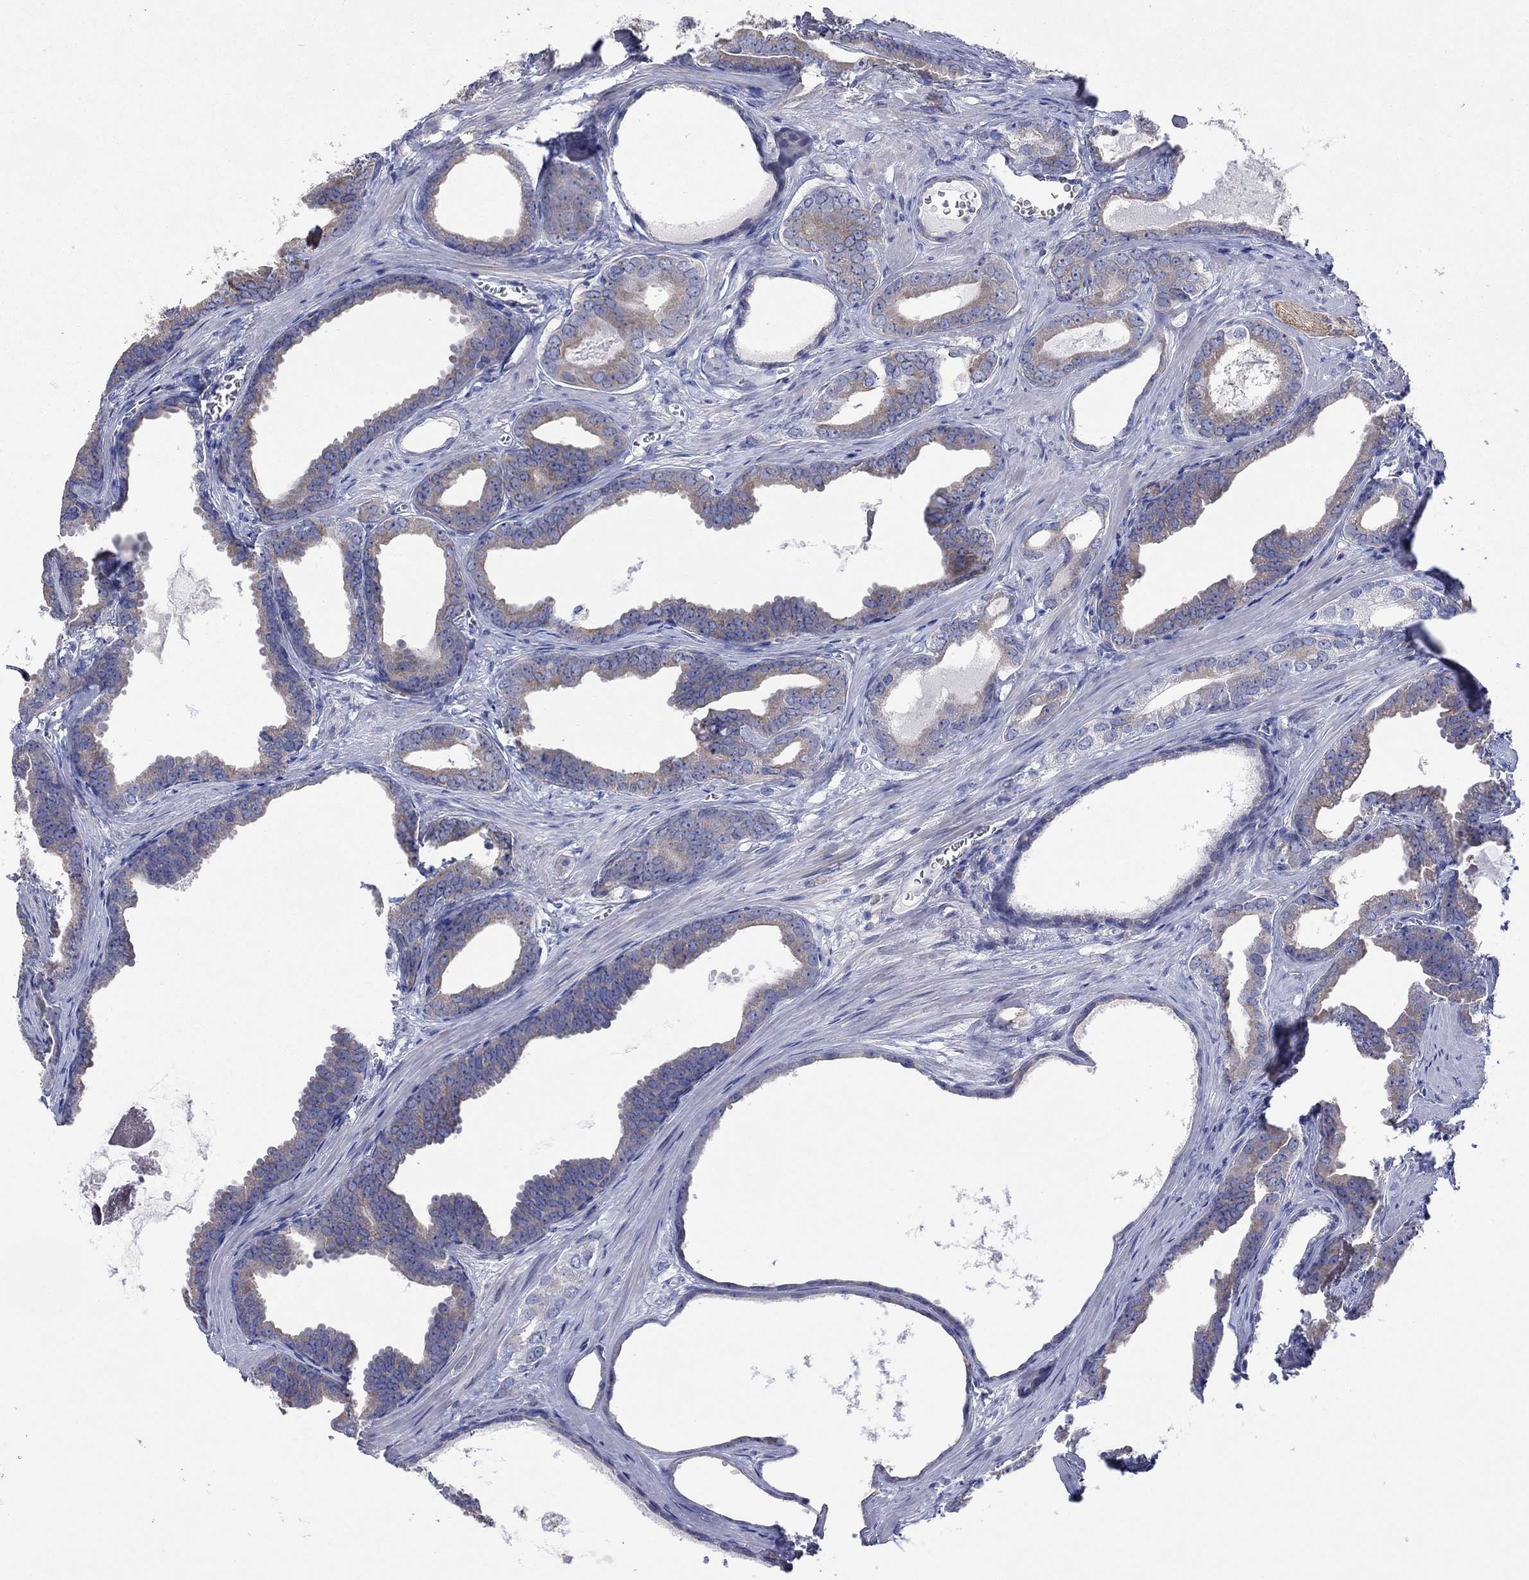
{"staining": {"intensity": "weak", "quantity": "25%-75%", "location": "cytoplasmic/membranous"}, "tissue": "prostate cancer", "cell_type": "Tumor cells", "image_type": "cancer", "snomed": [{"axis": "morphology", "description": "Adenocarcinoma, NOS"}, {"axis": "topography", "description": "Prostate"}], "caption": "Immunohistochemistry (IHC) staining of prostate cancer, which demonstrates low levels of weak cytoplasmic/membranous positivity in about 25%-75% of tumor cells indicating weak cytoplasmic/membranous protein expression. The staining was performed using DAB (brown) for protein detection and nuclei were counterstained in hematoxylin (blue).", "gene": "TPRN", "patient": {"sex": "male", "age": 66}}